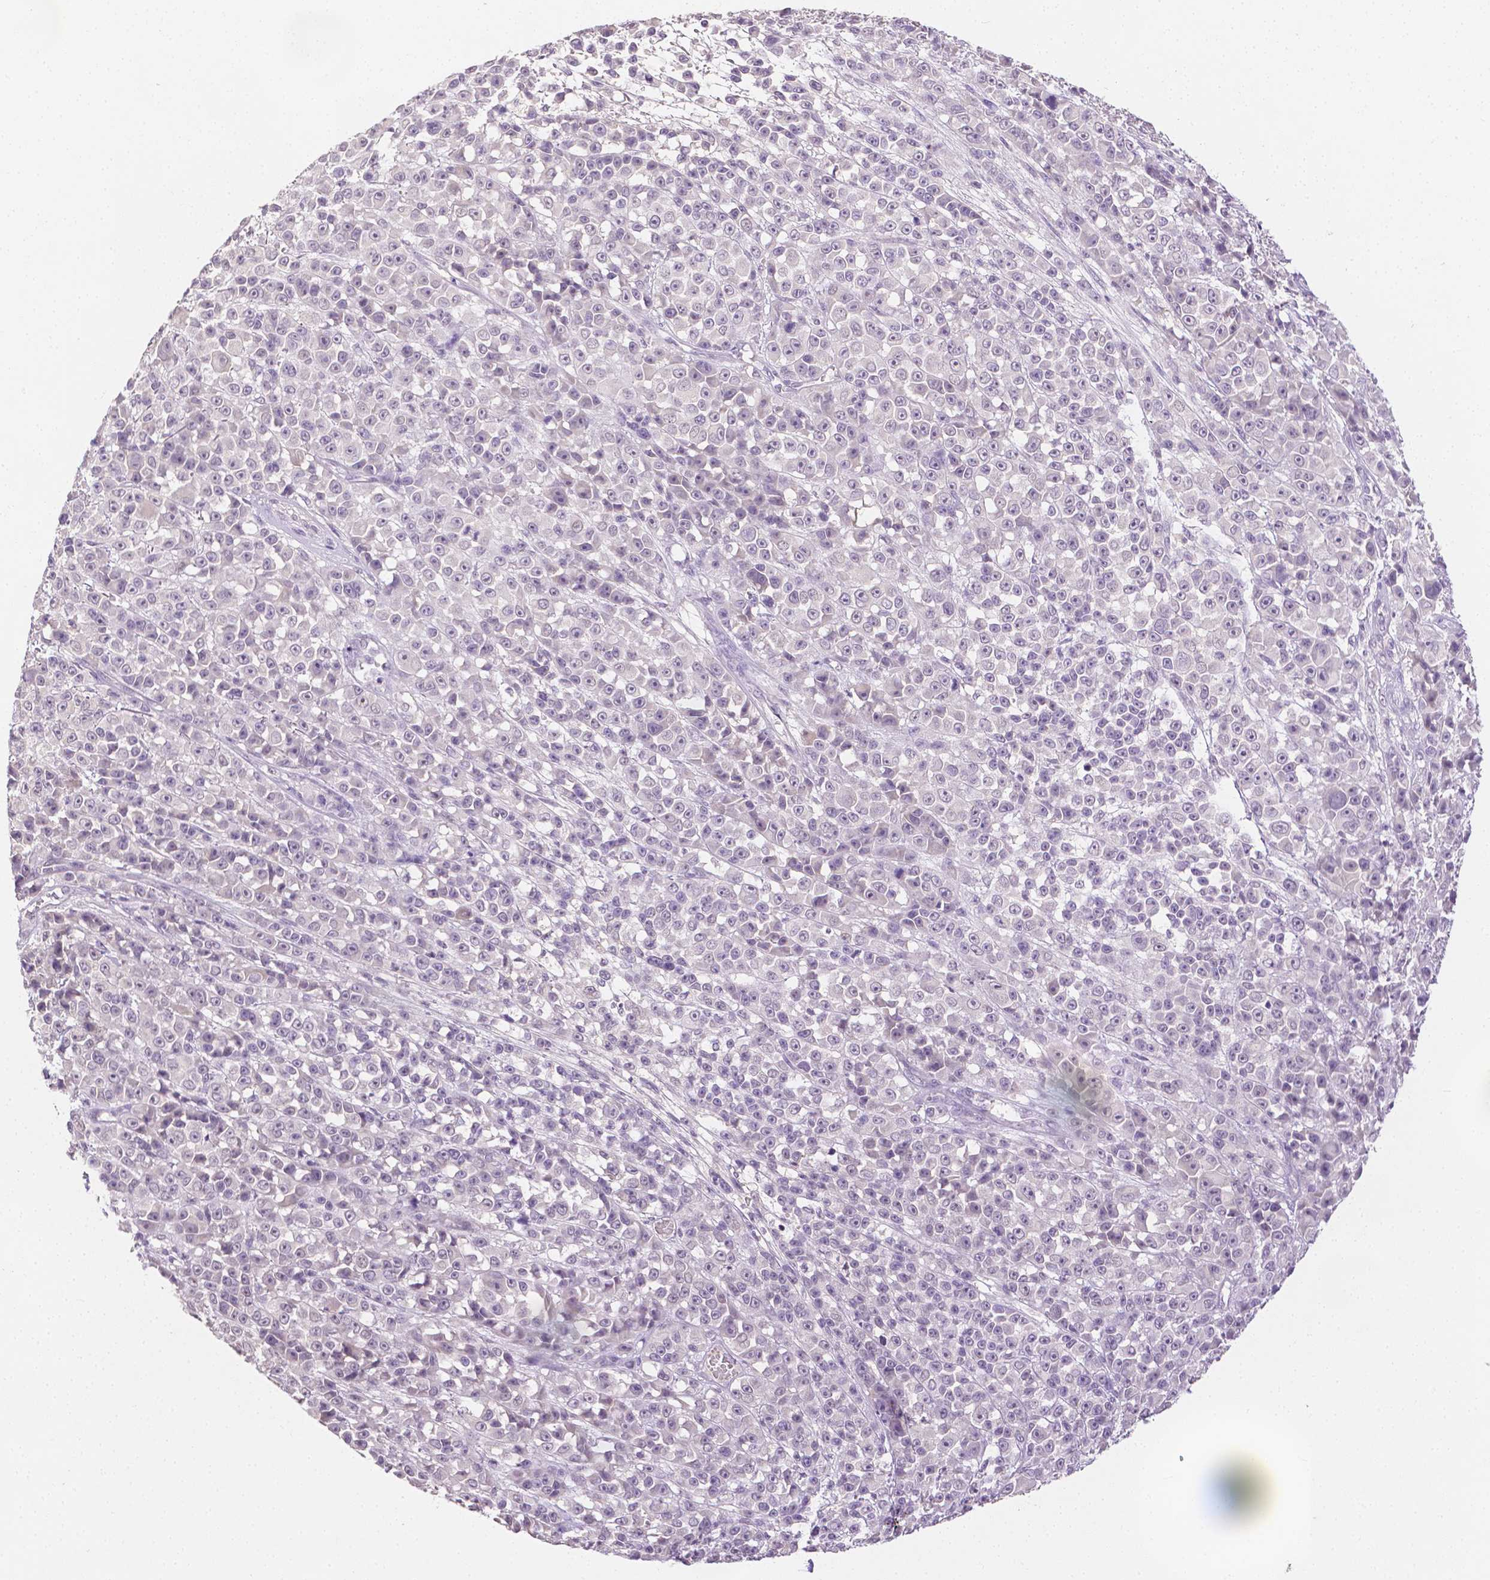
{"staining": {"intensity": "negative", "quantity": "none", "location": "none"}, "tissue": "melanoma", "cell_type": "Tumor cells", "image_type": "cancer", "snomed": [{"axis": "morphology", "description": "Malignant melanoma, NOS"}, {"axis": "topography", "description": "Skin"}, {"axis": "topography", "description": "Skin of back"}], "caption": "The image demonstrates no significant expression in tumor cells of malignant melanoma. Nuclei are stained in blue.", "gene": "TGM1", "patient": {"sex": "male", "age": 91}}